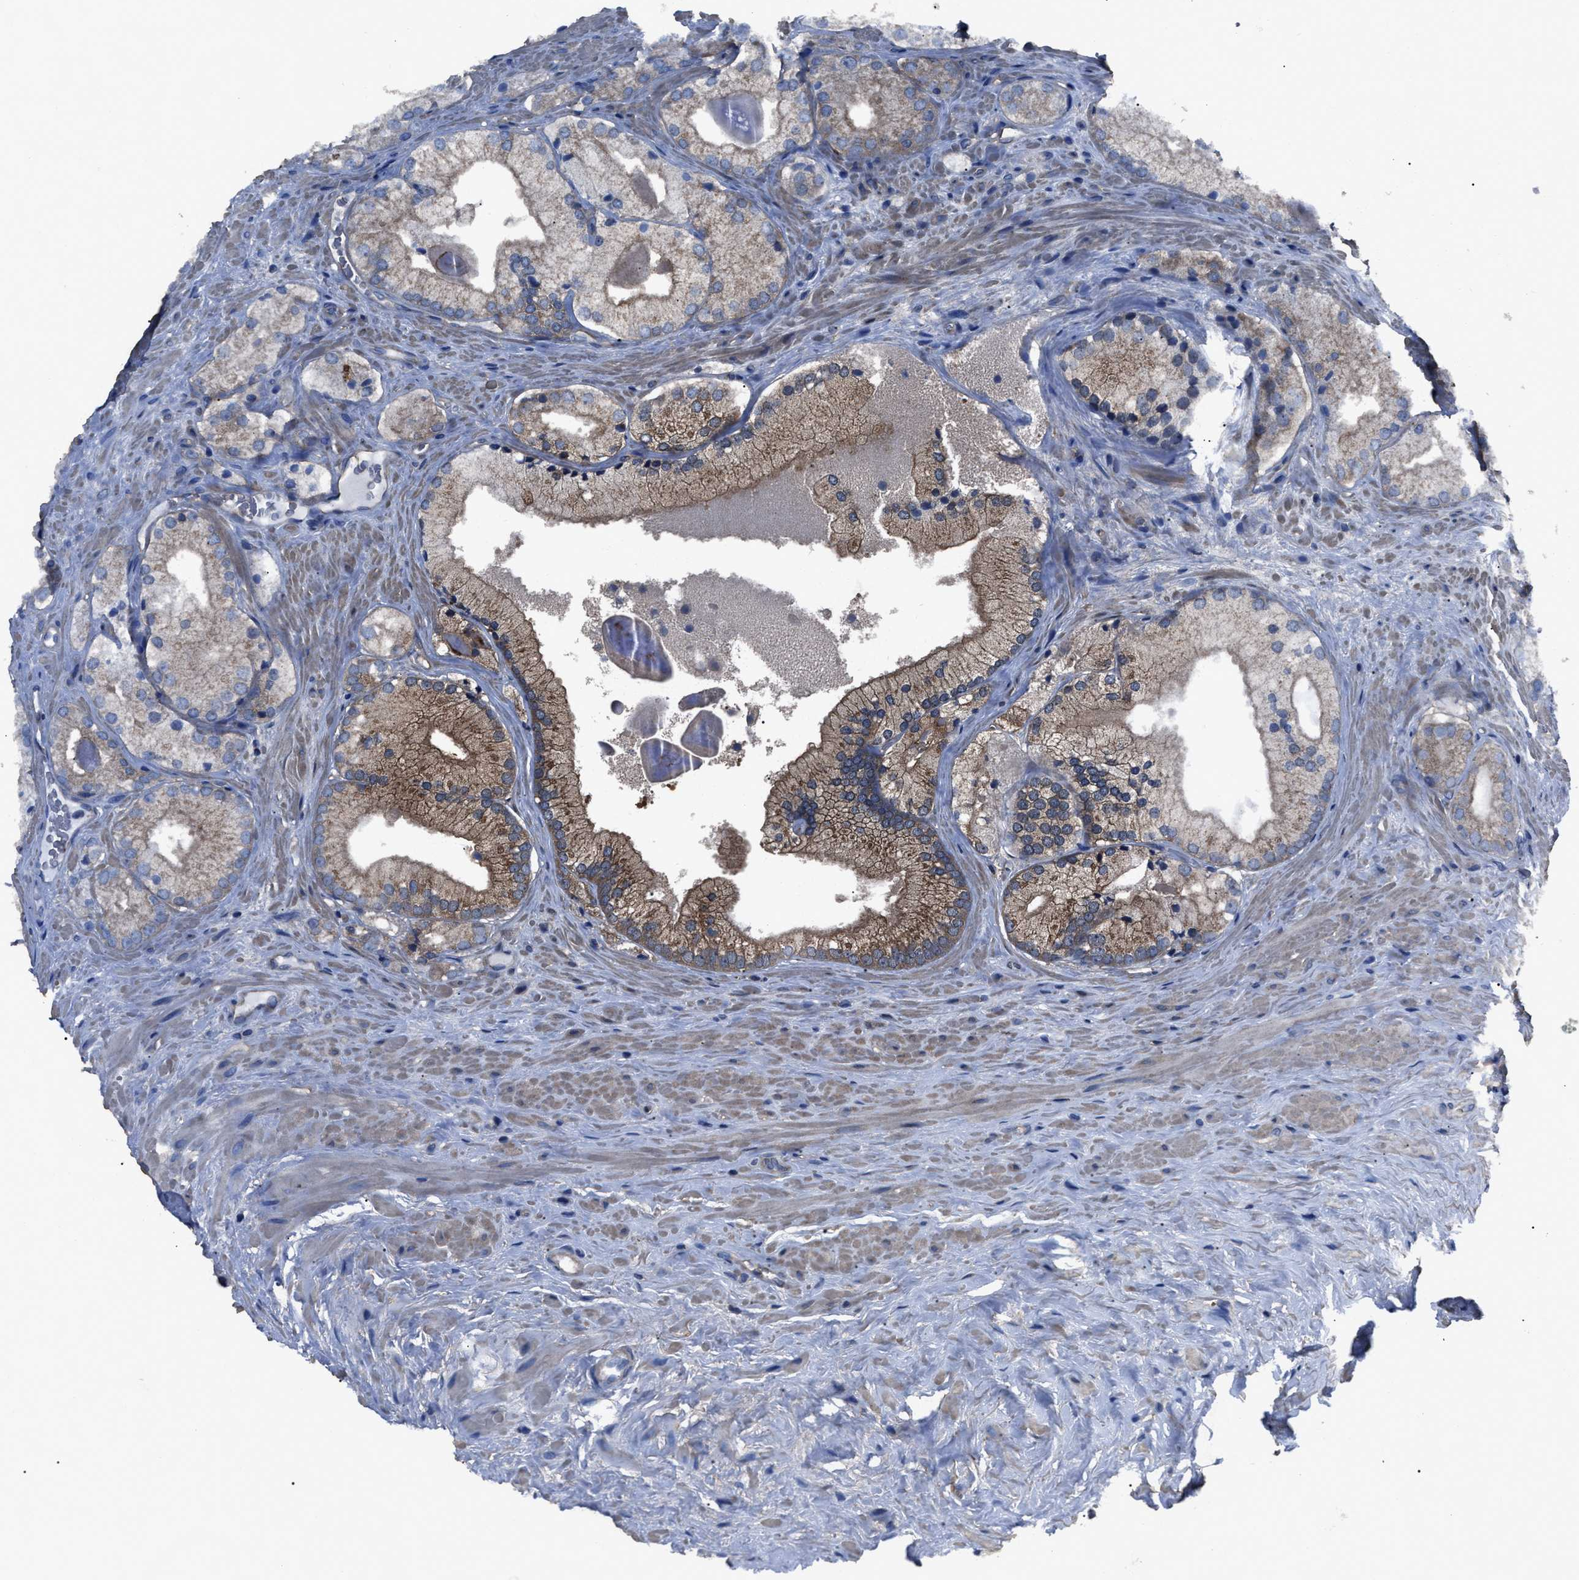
{"staining": {"intensity": "weak", "quantity": "<25%", "location": "cytoplasmic/membranous"}, "tissue": "prostate cancer", "cell_type": "Tumor cells", "image_type": "cancer", "snomed": [{"axis": "morphology", "description": "Adenocarcinoma, Low grade"}, {"axis": "topography", "description": "Prostate"}], "caption": "A photomicrograph of human prostate cancer (low-grade adenocarcinoma) is negative for staining in tumor cells.", "gene": "RNF216", "patient": {"sex": "male", "age": 65}}